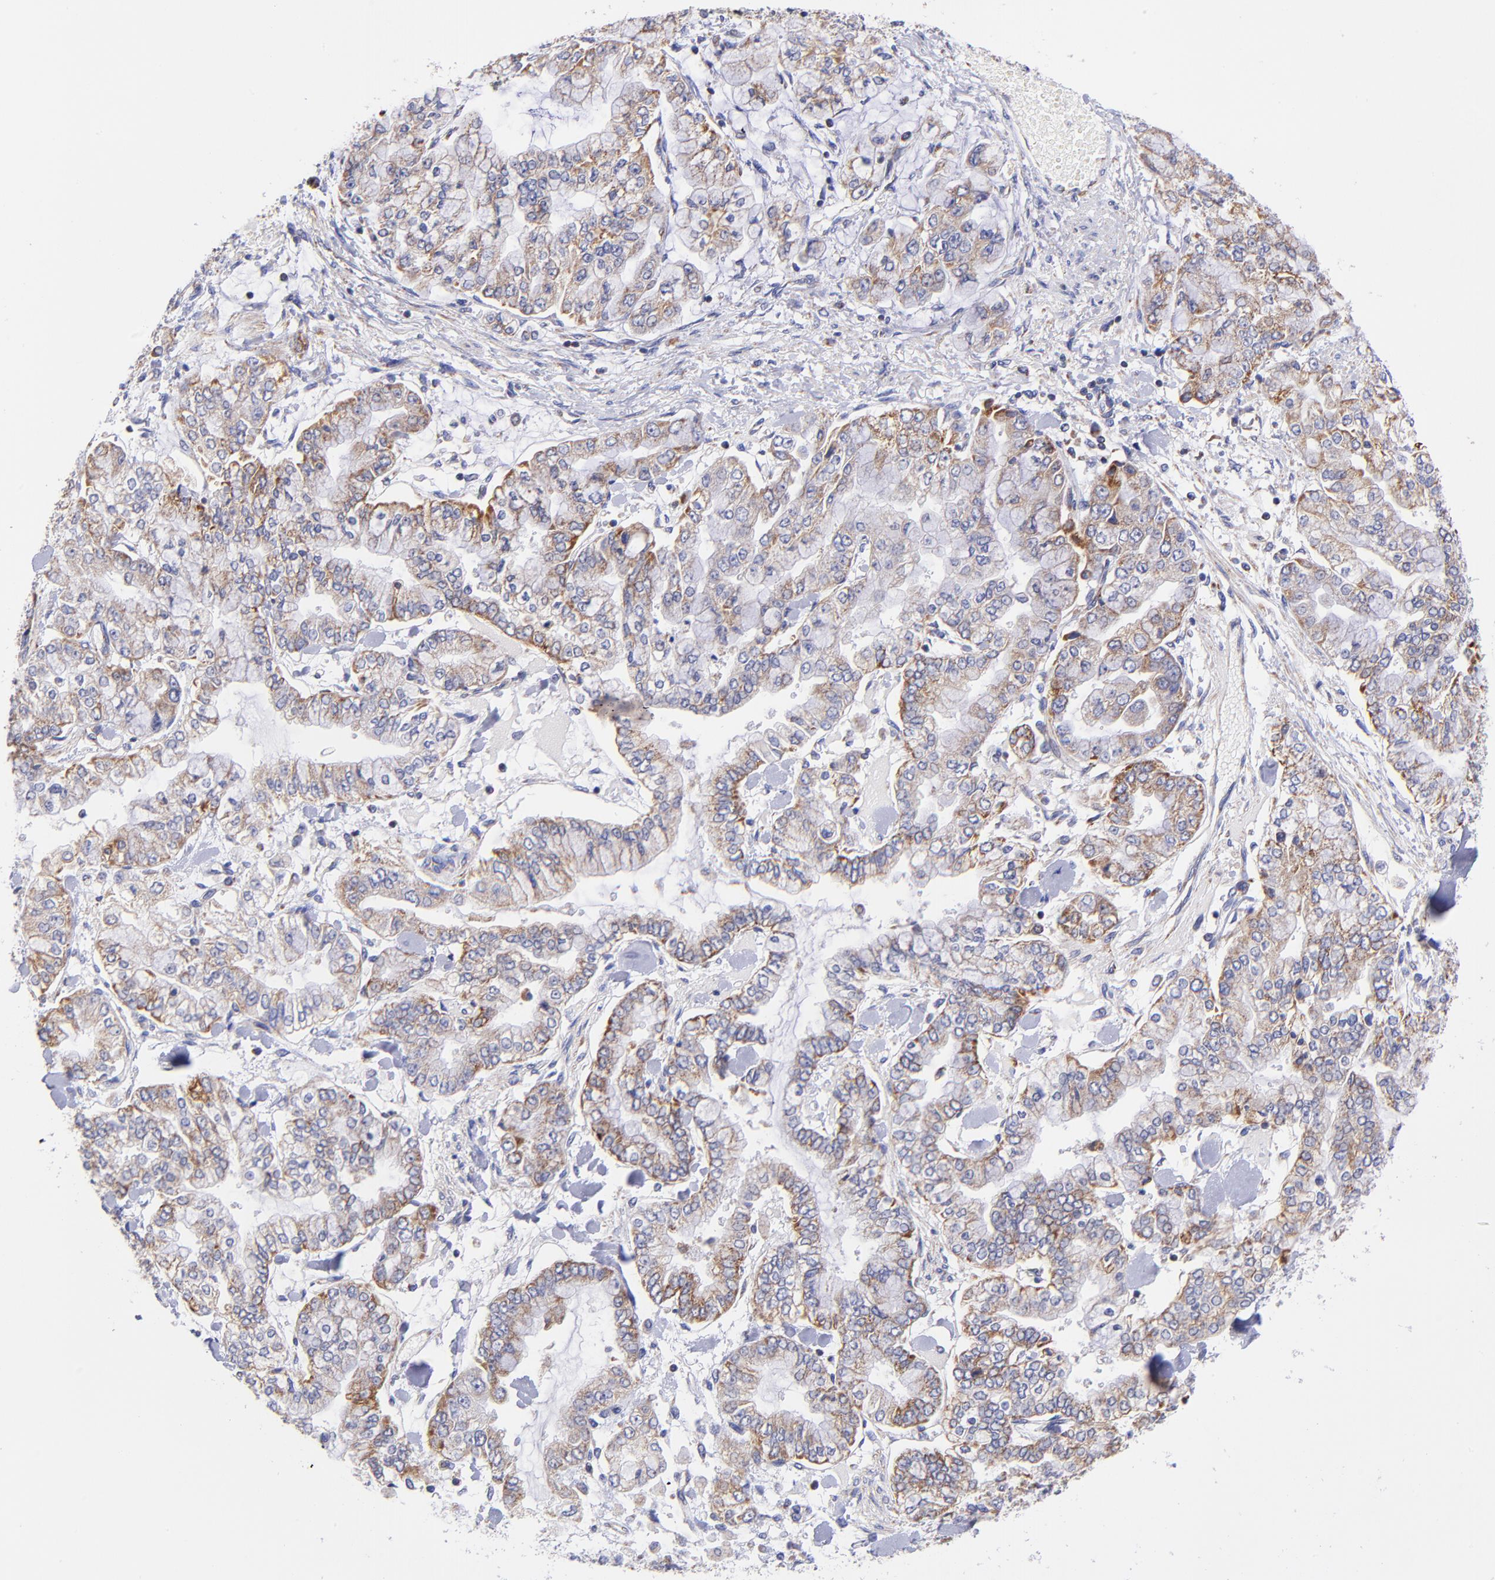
{"staining": {"intensity": "moderate", "quantity": ">75%", "location": "cytoplasmic/membranous"}, "tissue": "stomach cancer", "cell_type": "Tumor cells", "image_type": "cancer", "snomed": [{"axis": "morphology", "description": "Normal tissue, NOS"}, {"axis": "morphology", "description": "Adenocarcinoma, NOS"}, {"axis": "topography", "description": "Stomach, upper"}, {"axis": "topography", "description": "Stomach"}], "caption": "Protein expression by immunohistochemistry reveals moderate cytoplasmic/membranous expression in about >75% of tumor cells in stomach cancer (adenocarcinoma). (Brightfield microscopy of DAB IHC at high magnification).", "gene": "NDUFB7", "patient": {"sex": "male", "age": 76}}